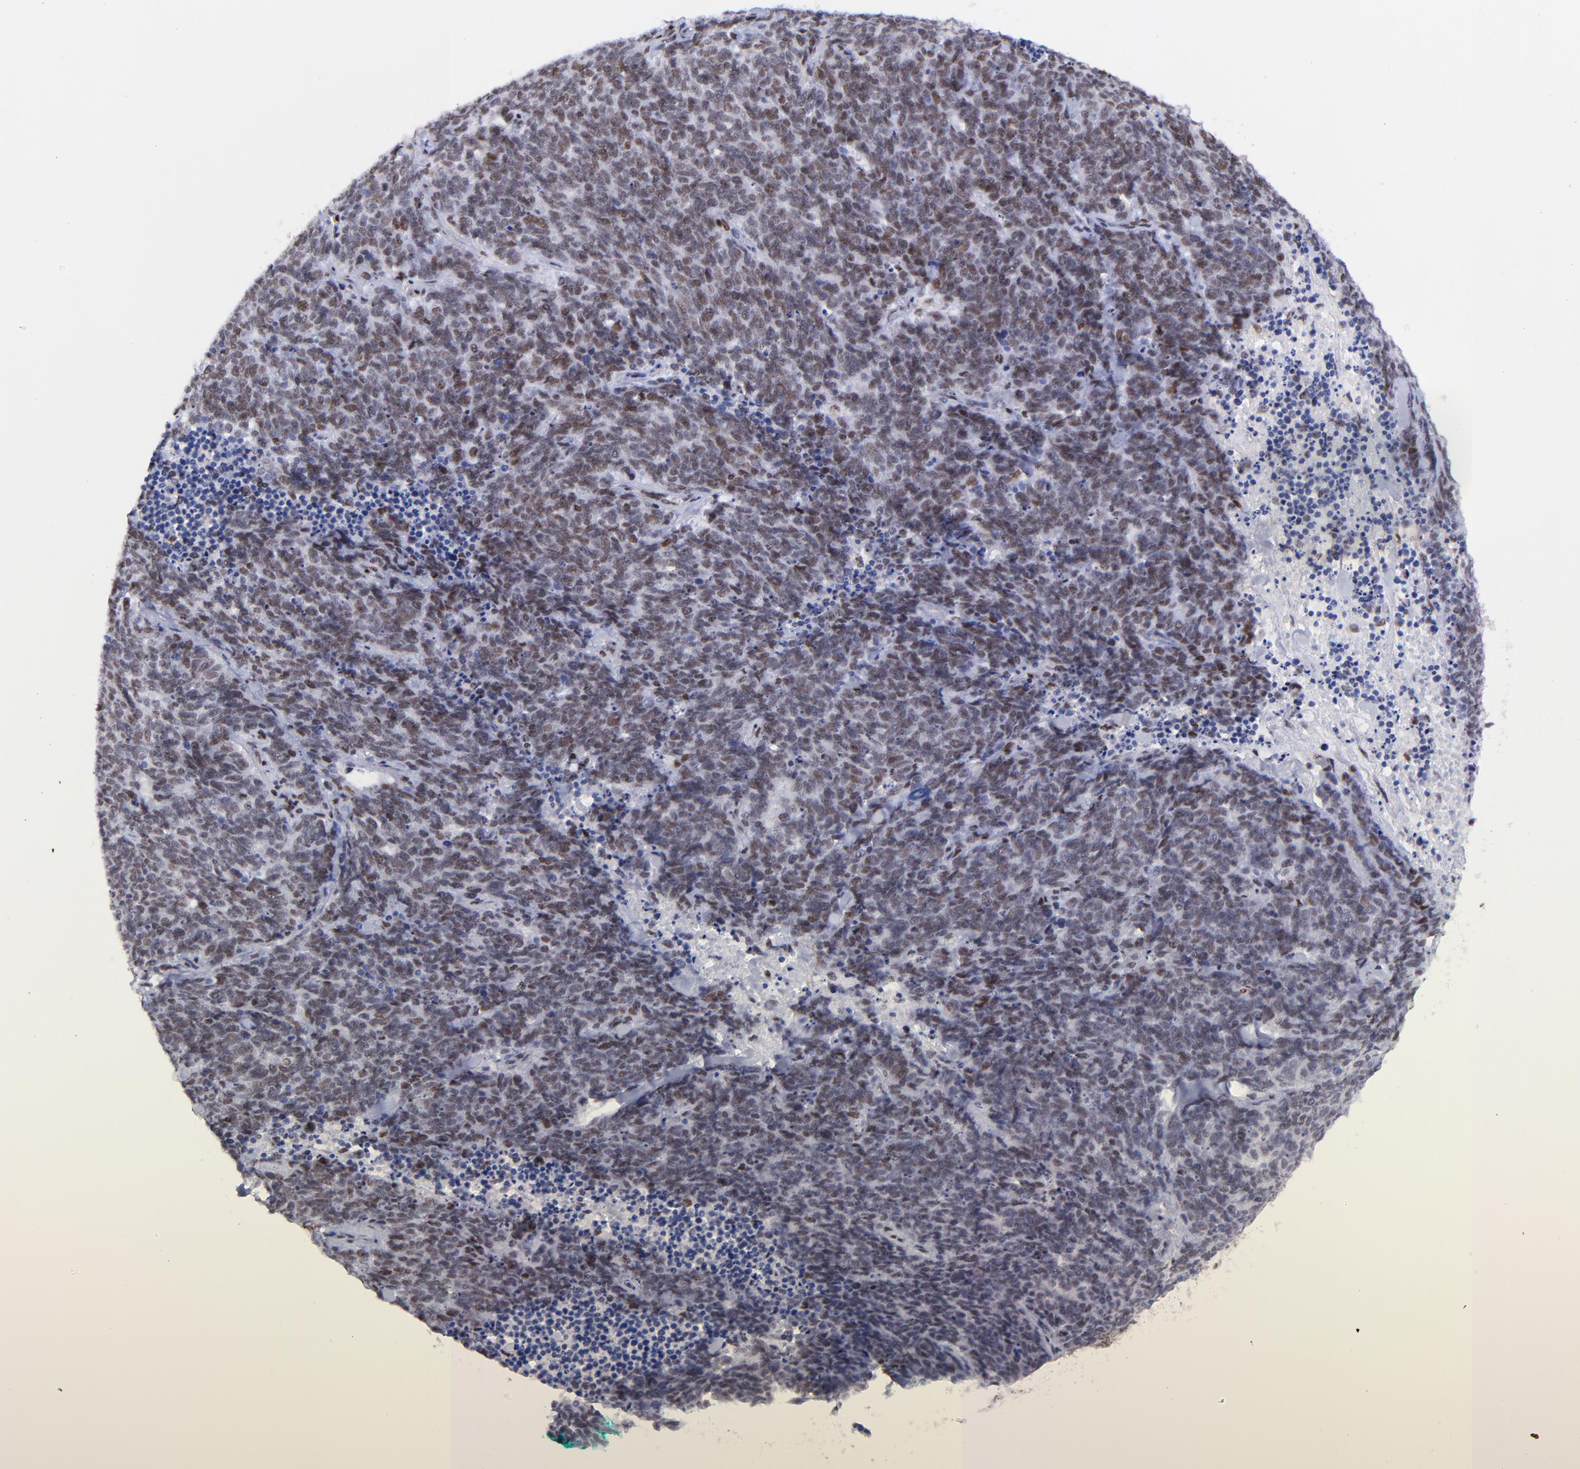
{"staining": {"intensity": "moderate", "quantity": ">75%", "location": "nuclear"}, "tissue": "lung cancer", "cell_type": "Tumor cells", "image_type": "cancer", "snomed": [{"axis": "morphology", "description": "Neoplasm, malignant, NOS"}, {"axis": "topography", "description": "Lung"}], "caption": "Immunohistochemical staining of human lung cancer displays medium levels of moderate nuclear positivity in approximately >75% of tumor cells.", "gene": "MIDEAS", "patient": {"sex": "female", "age": 58}}